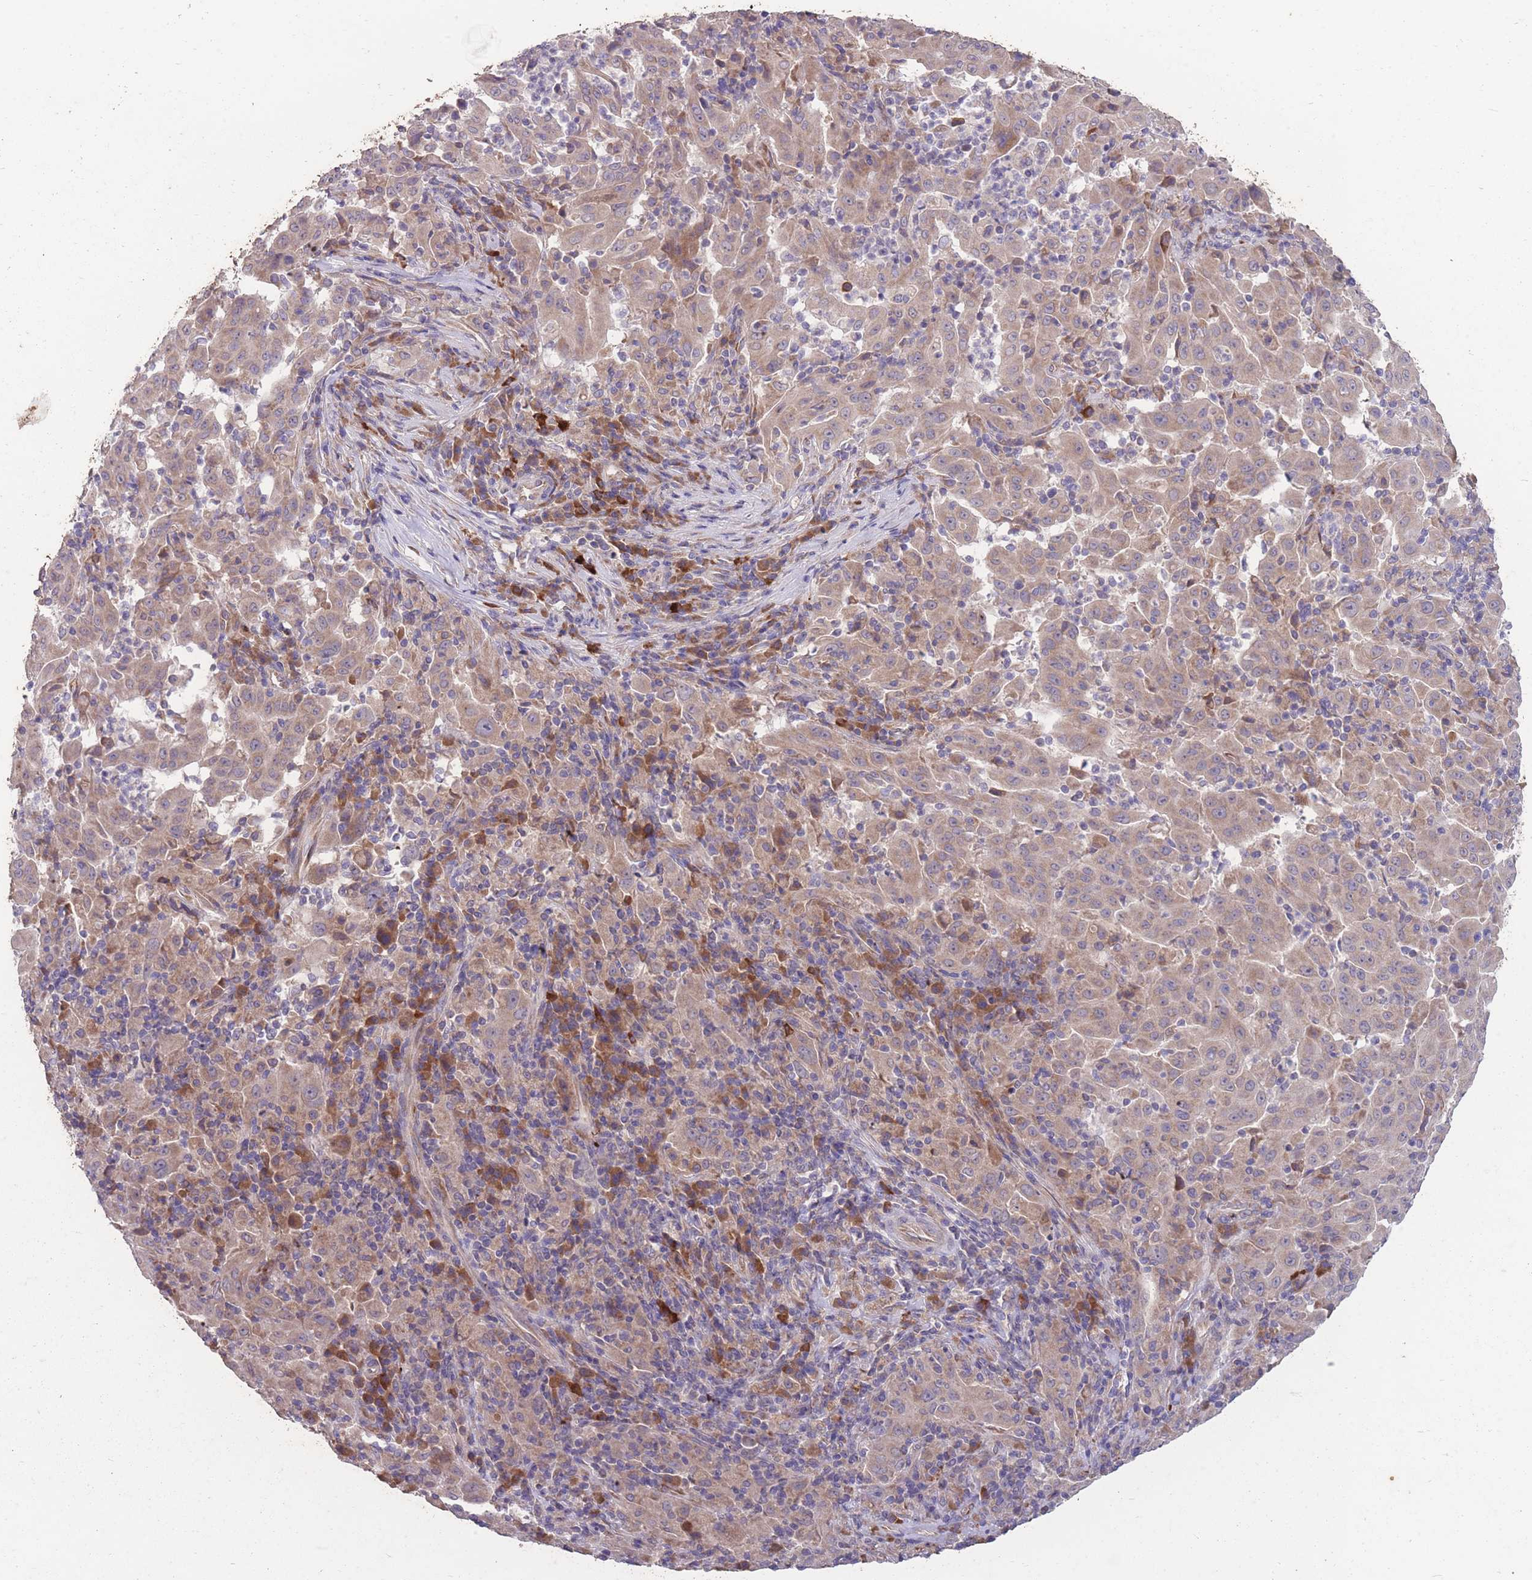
{"staining": {"intensity": "moderate", "quantity": ">75%", "location": "cytoplasmic/membranous"}, "tissue": "pancreatic cancer", "cell_type": "Tumor cells", "image_type": "cancer", "snomed": [{"axis": "morphology", "description": "Adenocarcinoma, NOS"}, {"axis": "topography", "description": "Pancreas"}], "caption": "Immunohistochemical staining of pancreatic adenocarcinoma reveals moderate cytoplasmic/membranous protein positivity in approximately >75% of tumor cells. The protein of interest is stained brown, and the nuclei are stained in blue (DAB IHC with brightfield microscopy, high magnification).", "gene": "STIM2", "patient": {"sex": "male", "age": 63}}